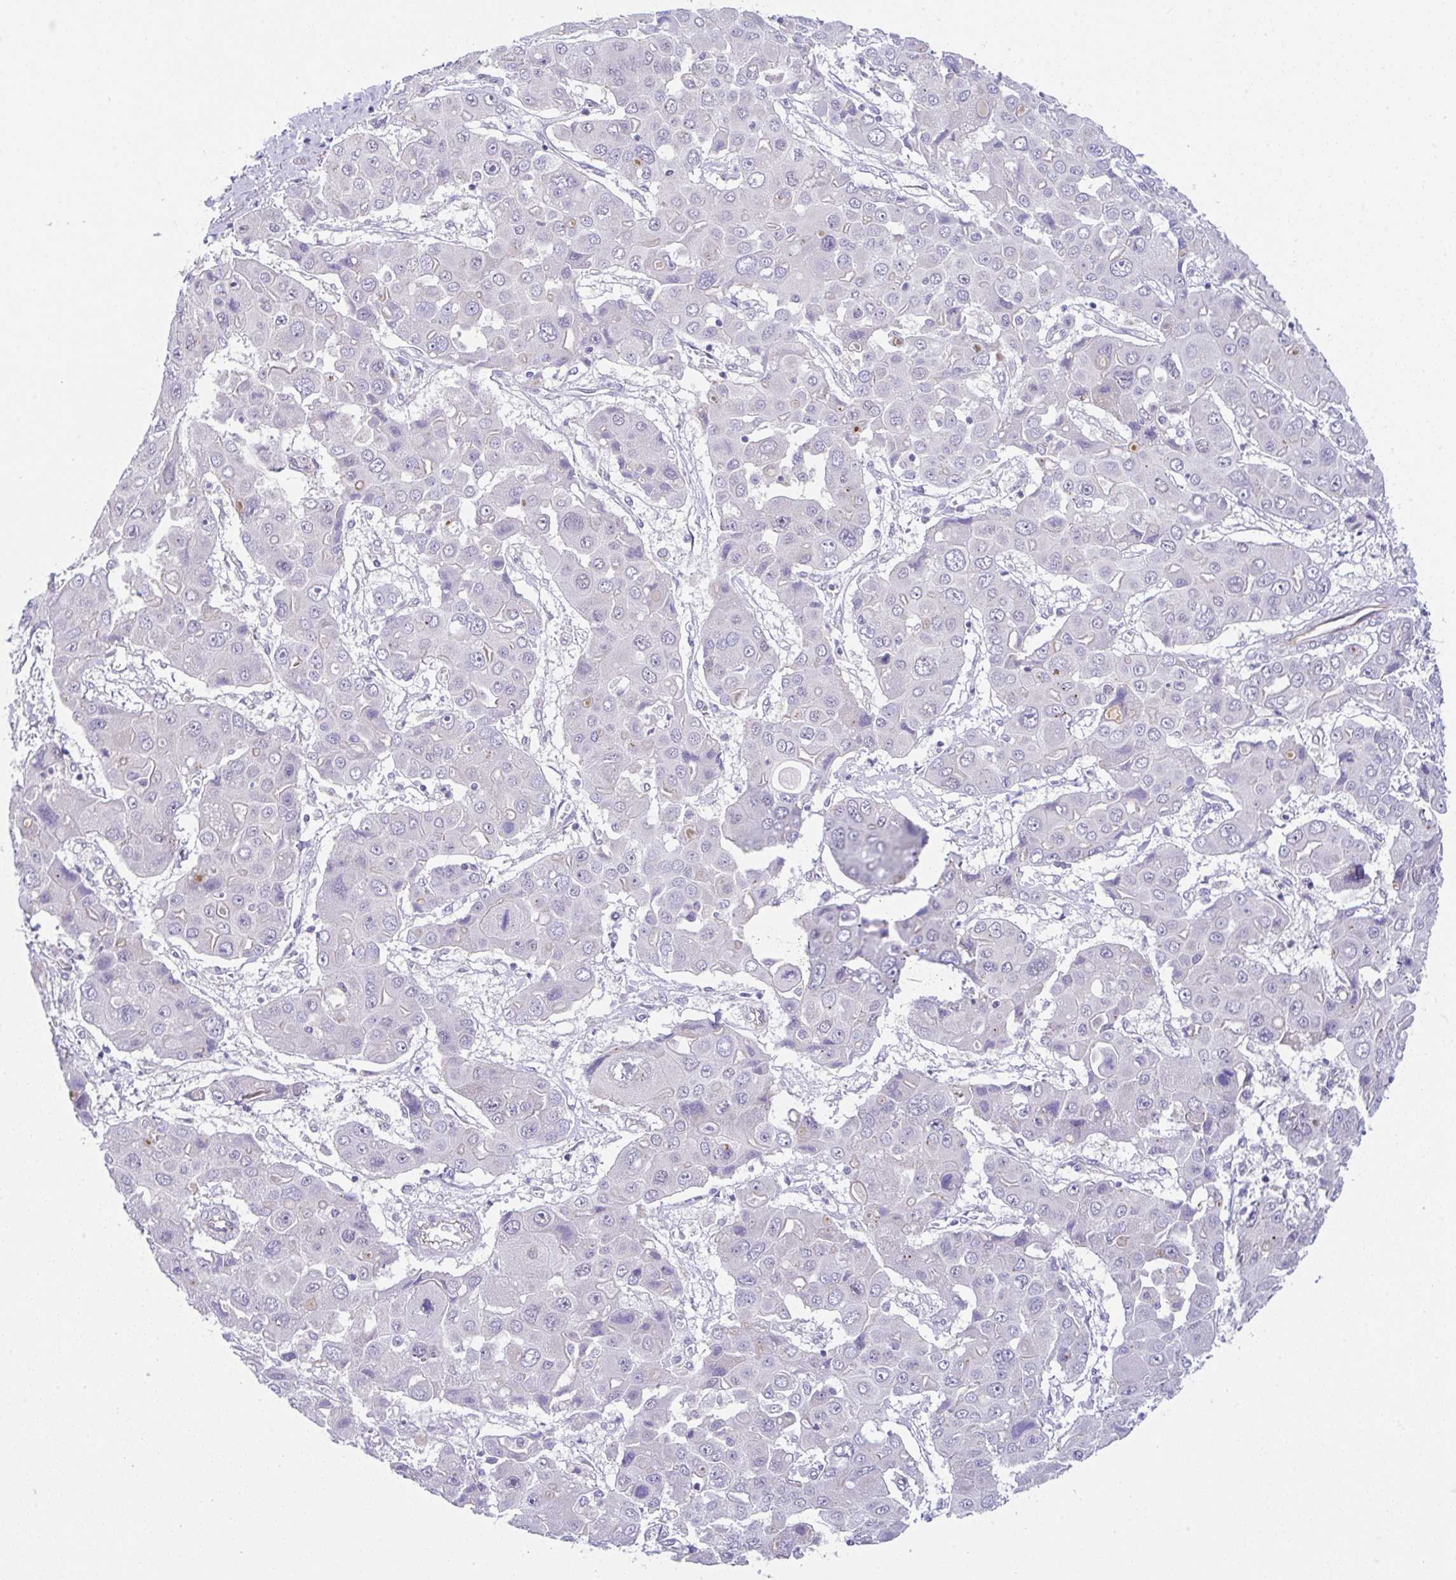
{"staining": {"intensity": "negative", "quantity": "none", "location": "none"}, "tissue": "liver cancer", "cell_type": "Tumor cells", "image_type": "cancer", "snomed": [{"axis": "morphology", "description": "Cholangiocarcinoma"}, {"axis": "topography", "description": "Liver"}], "caption": "Cholangiocarcinoma (liver) stained for a protein using immunohistochemistry (IHC) displays no expression tumor cells.", "gene": "CGNL1", "patient": {"sex": "male", "age": 67}}